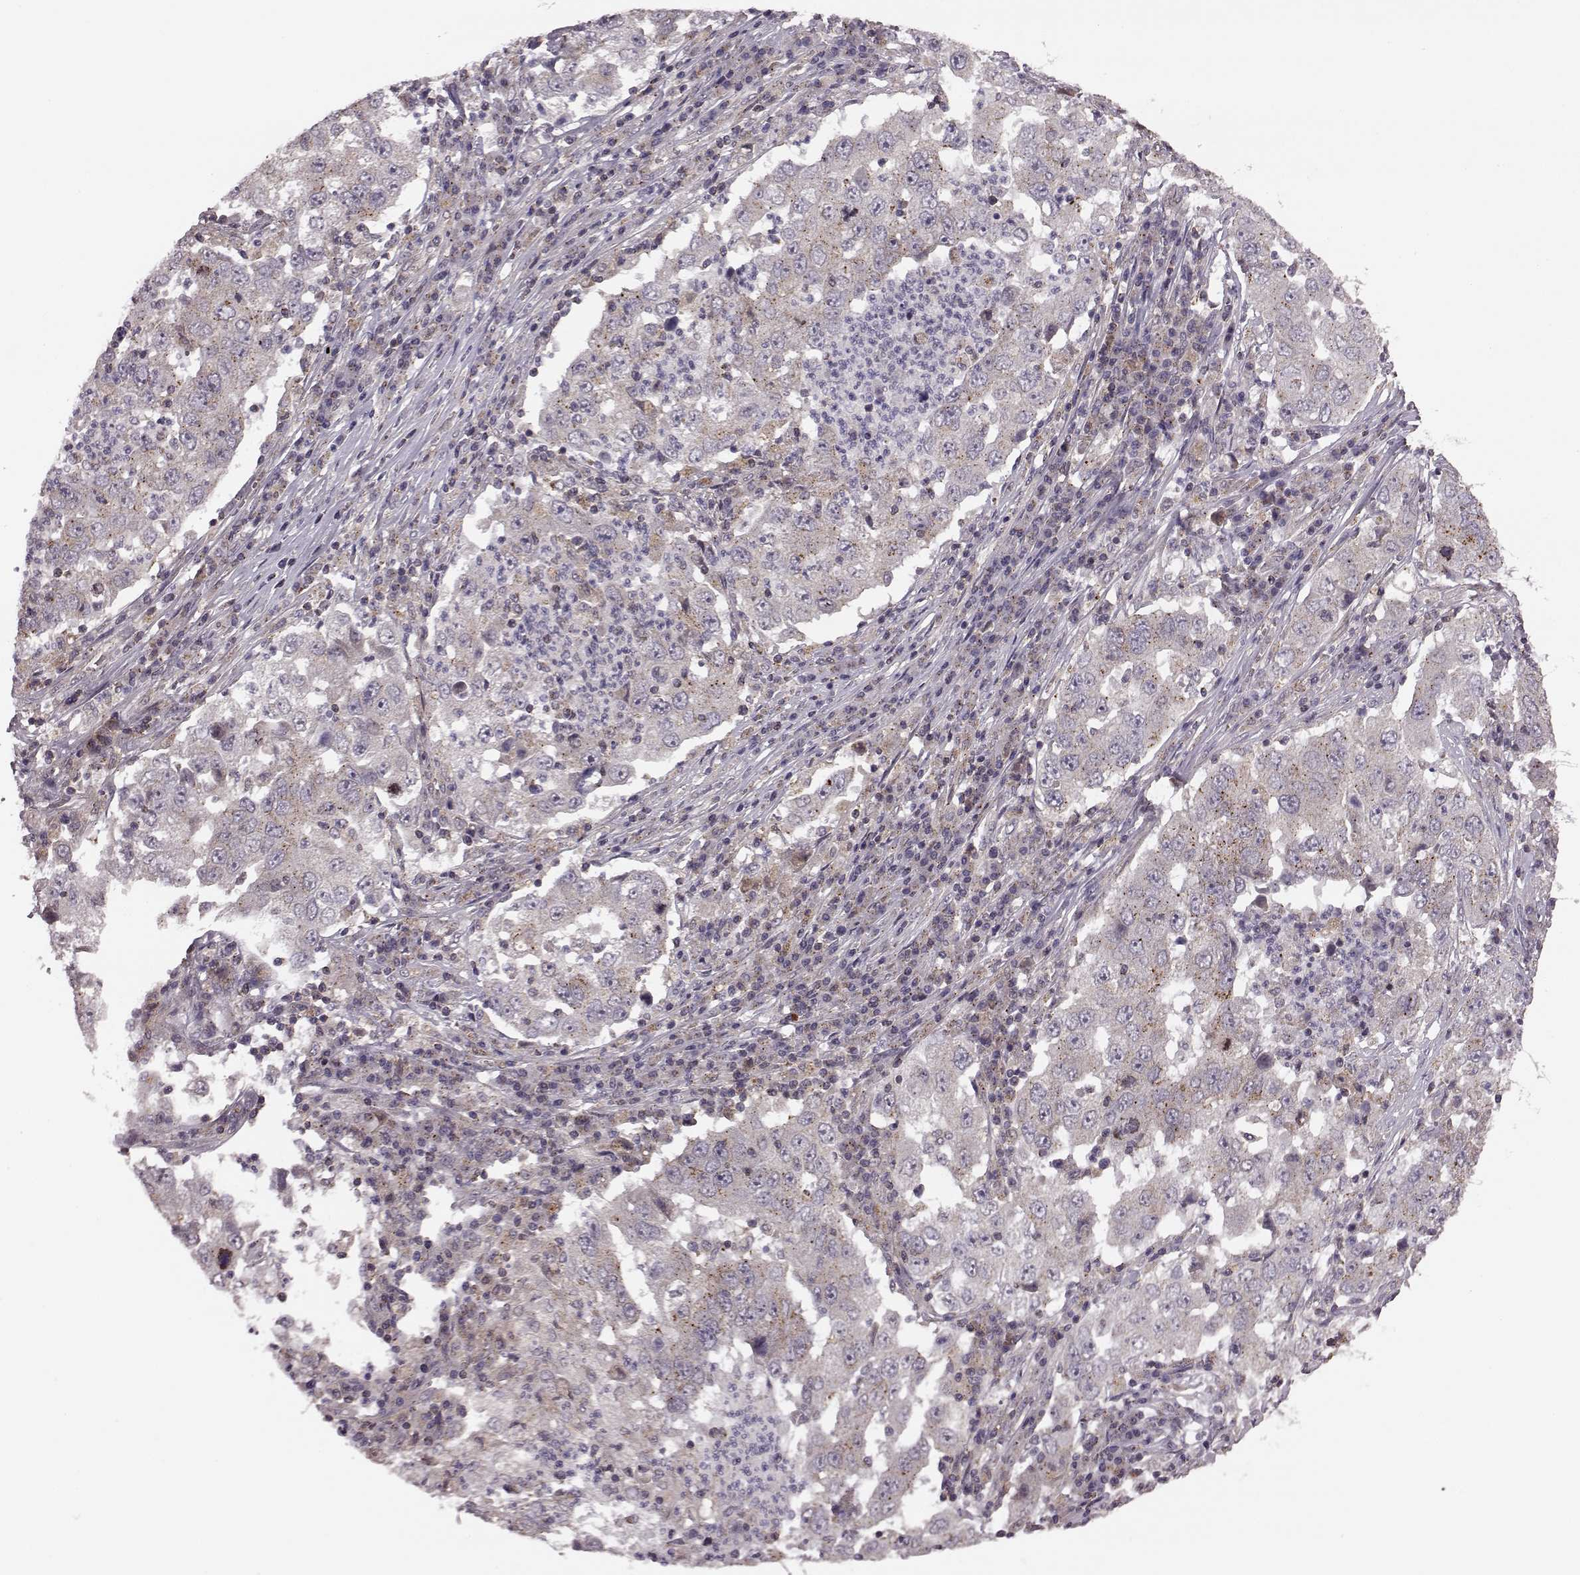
{"staining": {"intensity": "weak", "quantity": ">75%", "location": "cytoplasmic/membranous"}, "tissue": "lung cancer", "cell_type": "Tumor cells", "image_type": "cancer", "snomed": [{"axis": "morphology", "description": "Adenocarcinoma, NOS"}, {"axis": "topography", "description": "Lung"}], "caption": "Weak cytoplasmic/membranous protein positivity is present in approximately >75% of tumor cells in lung adenocarcinoma.", "gene": "FNIP2", "patient": {"sex": "male", "age": 73}}